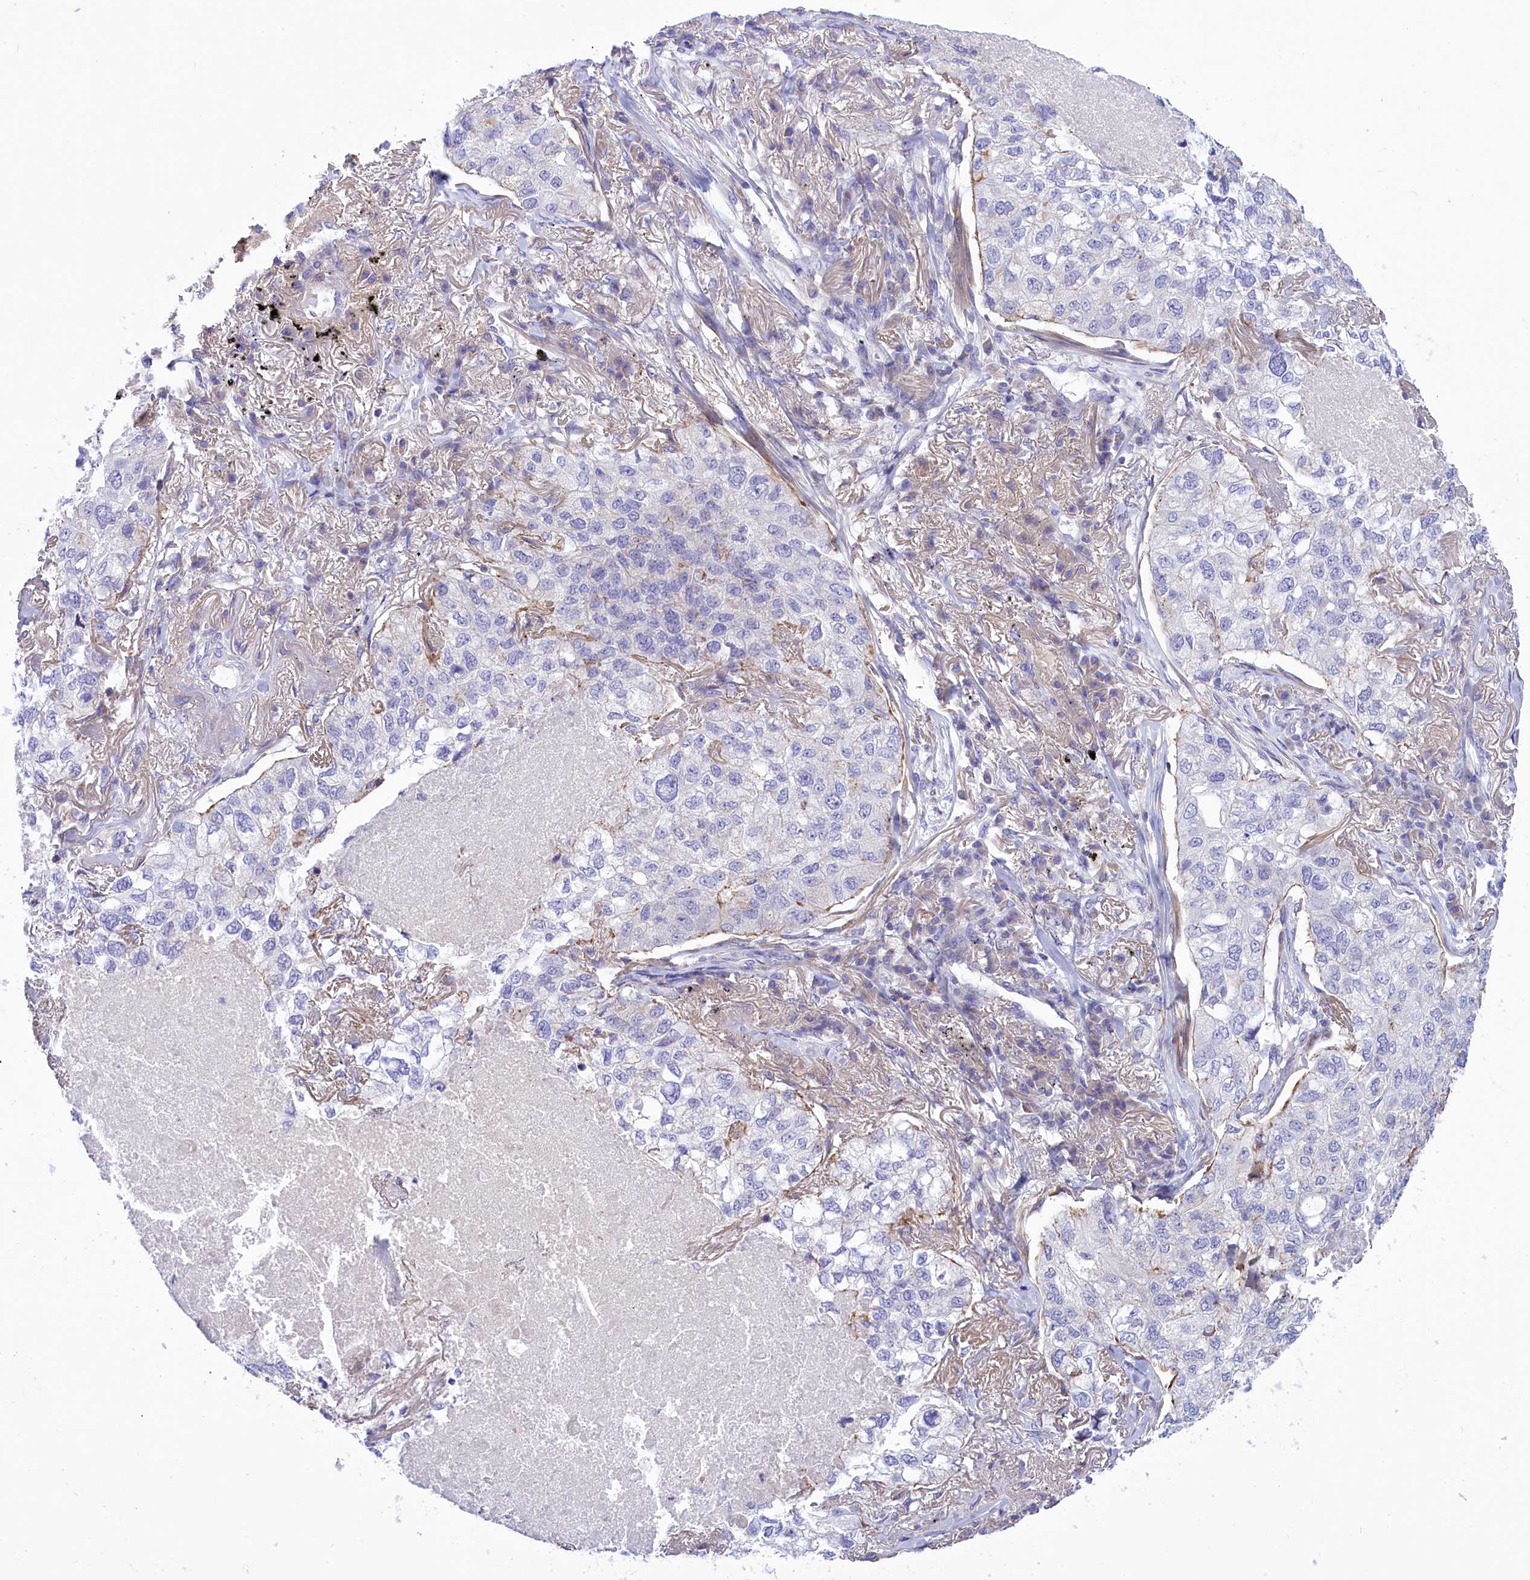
{"staining": {"intensity": "negative", "quantity": "none", "location": "none"}, "tissue": "lung cancer", "cell_type": "Tumor cells", "image_type": "cancer", "snomed": [{"axis": "morphology", "description": "Adenocarcinoma, NOS"}, {"axis": "topography", "description": "Lung"}], "caption": "Adenocarcinoma (lung) was stained to show a protein in brown. There is no significant expression in tumor cells.", "gene": "CORO7-PAM16", "patient": {"sex": "male", "age": 65}}